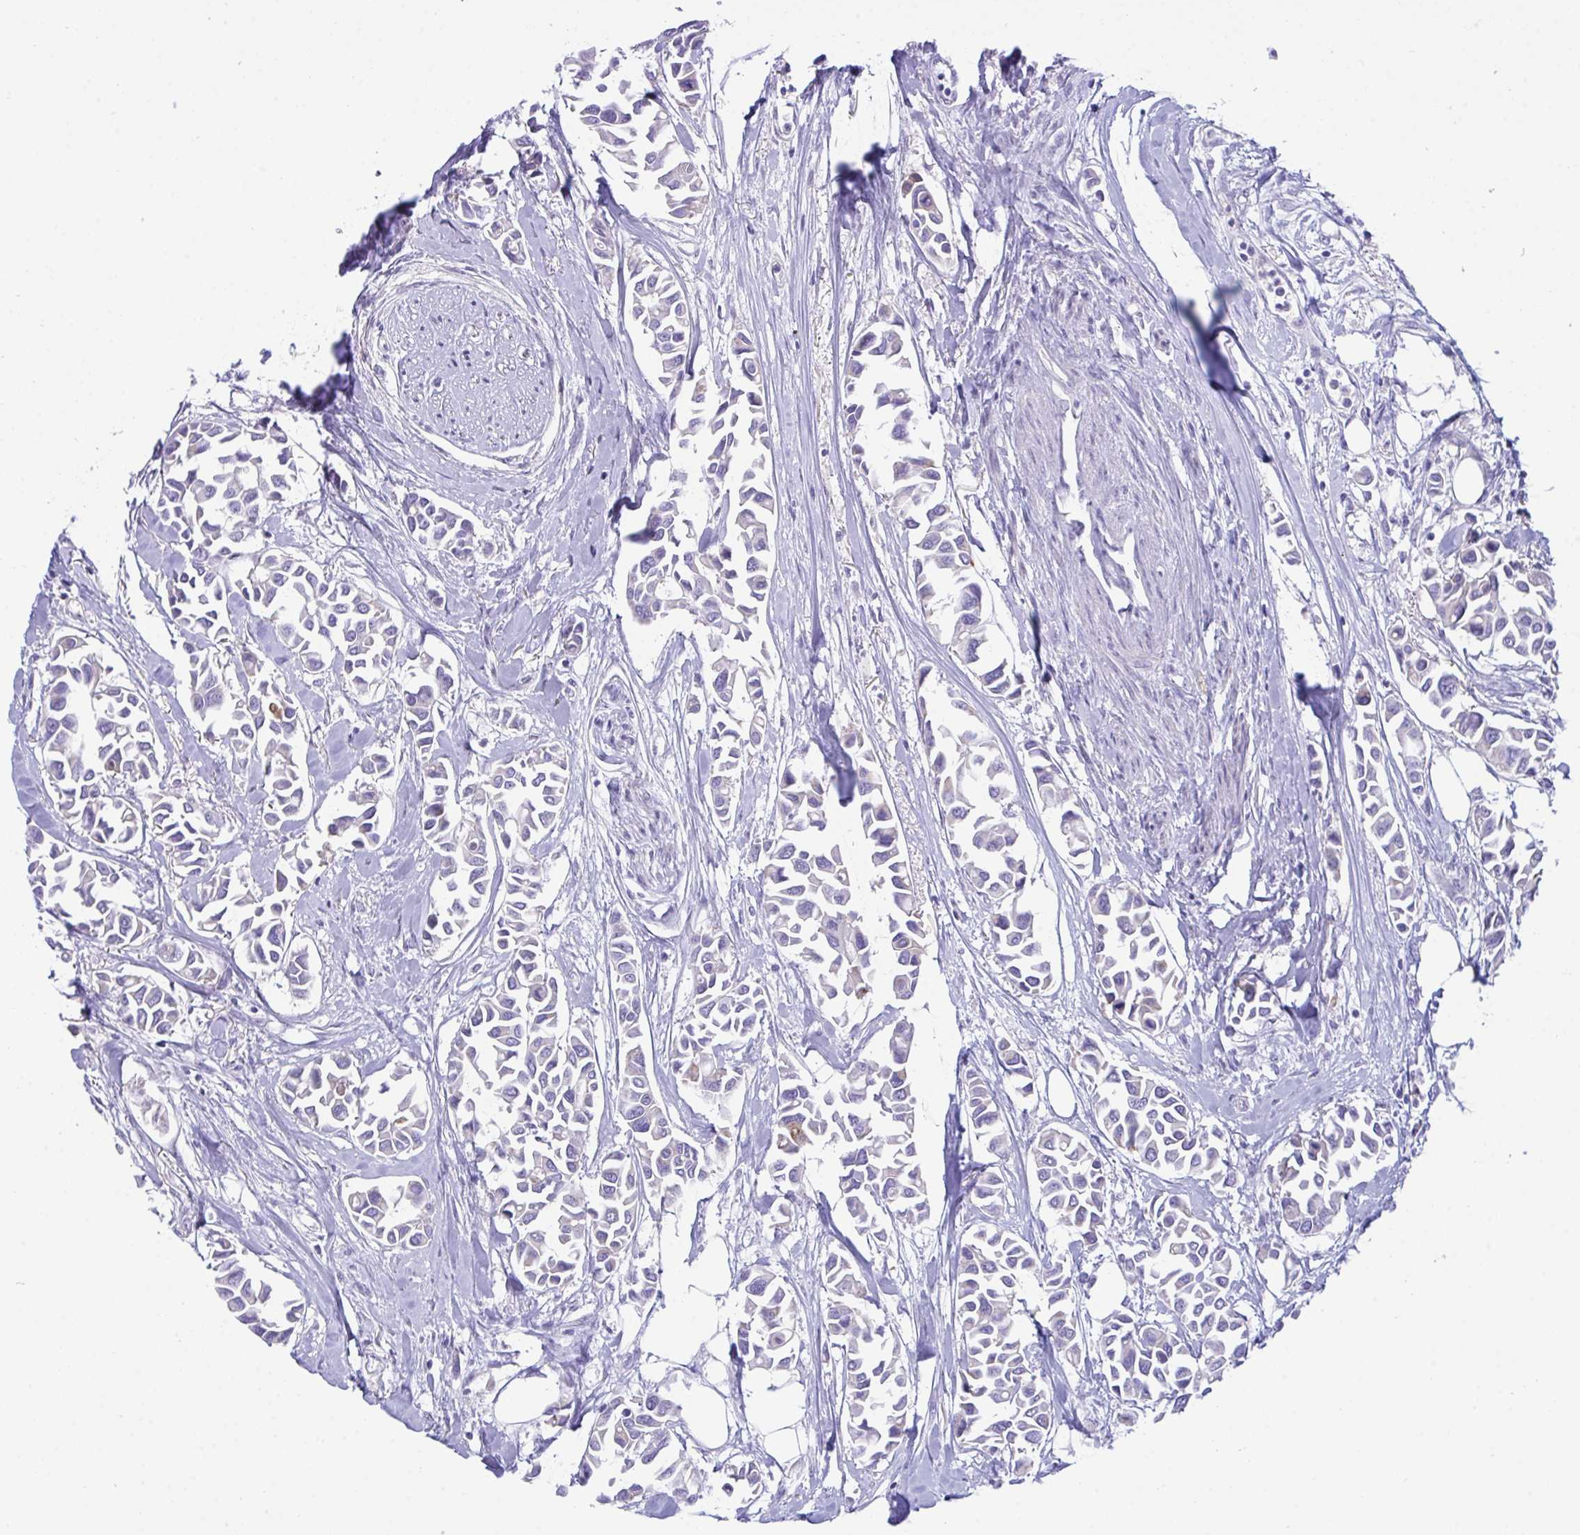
{"staining": {"intensity": "negative", "quantity": "none", "location": "none"}, "tissue": "breast cancer", "cell_type": "Tumor cells", "image_type": "cancer", "snomed": [{"axis": "morphology", "description": "Duct carcinoma"}, {"axis": "topography", "description": "Breast"}], "caption": "An image of breast cancer stained for a protein displays no brown staining in tumor cells.", "gene": "TMEM106B", "patient": {"sex": "female", "age": 54}}